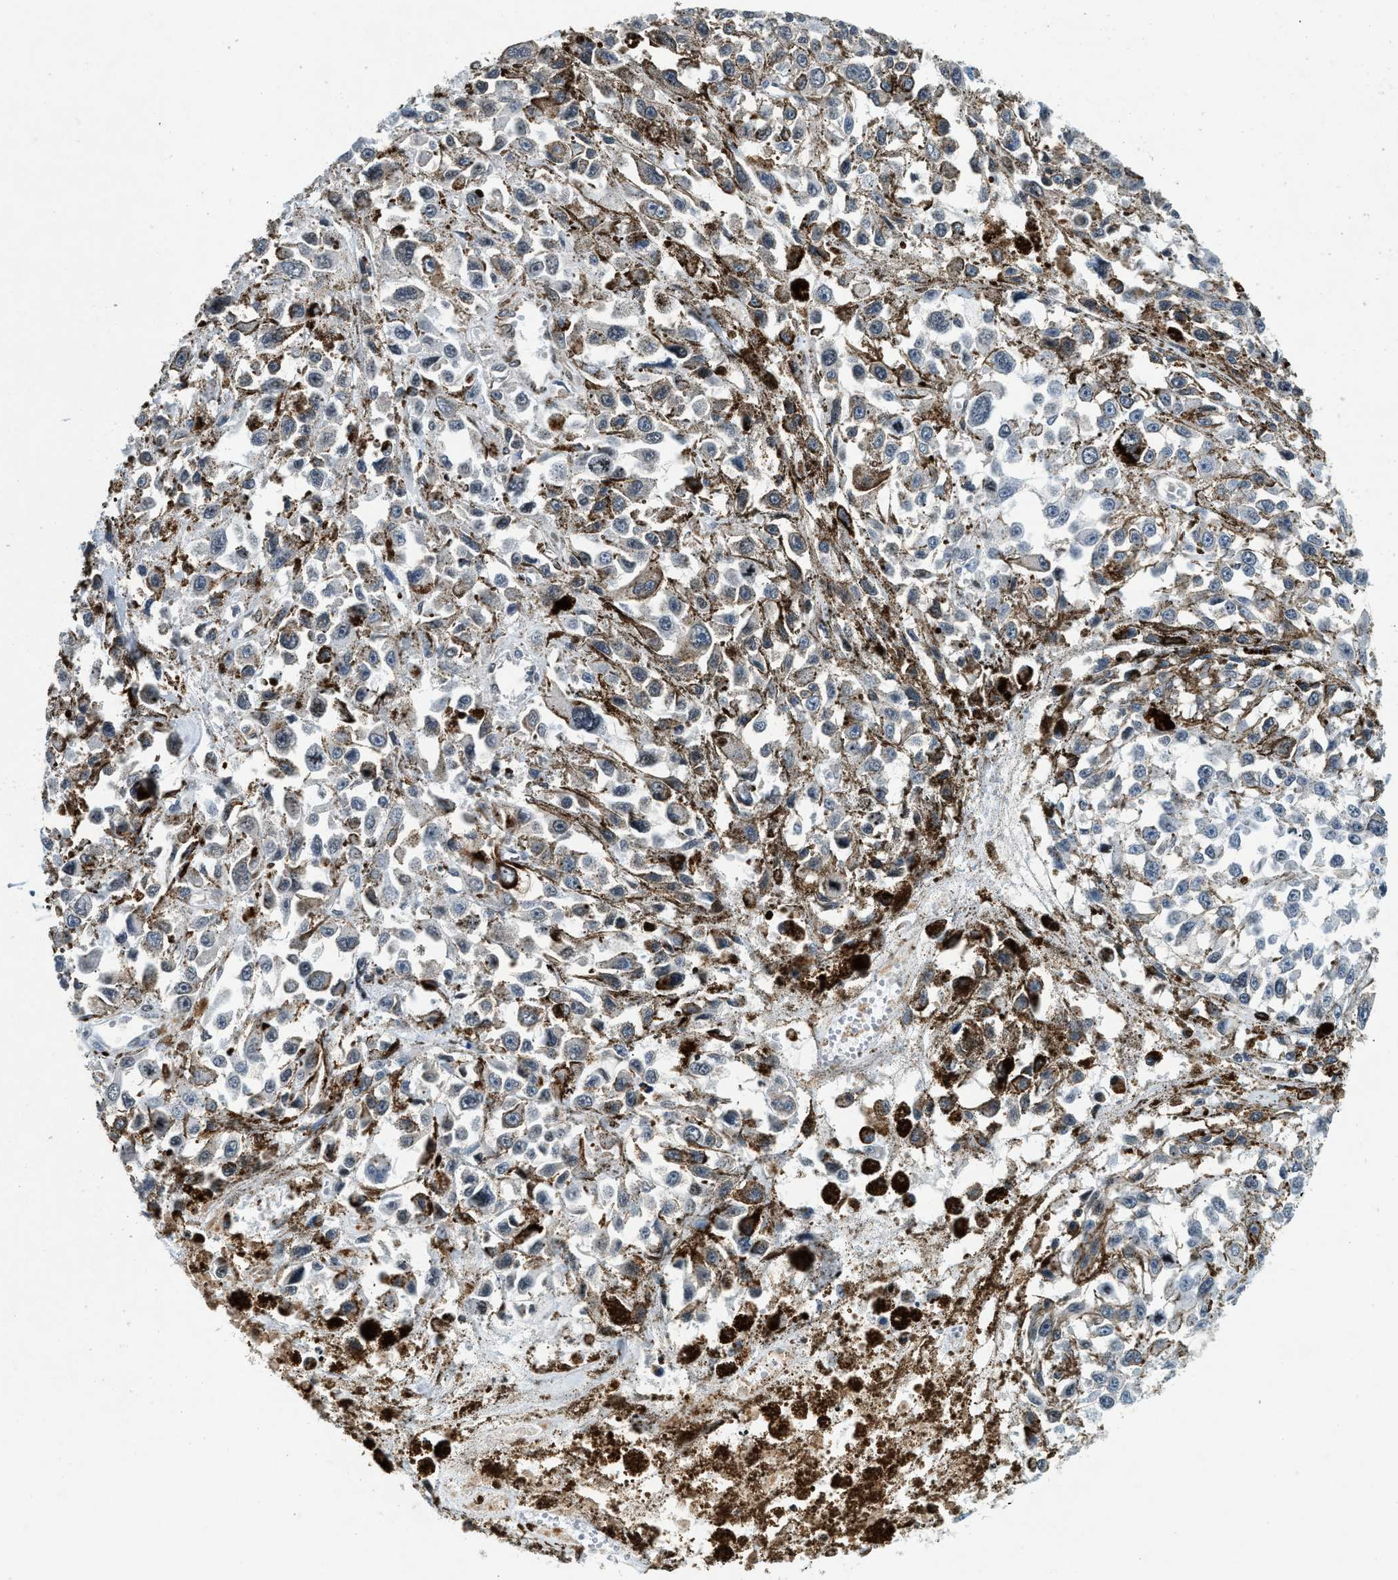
{"staining": {"intensity": "weak", "quantity": "<25%", "location": "cytoplasmic/membranous"}, "tissue": "melanoma", "cell_type": "Tumor cells", "image_type": "cancer", "snomed": [{"axis": "morphology", "description": "Malignant melanoma, Metastatic site"}, {"axis": "topography", "description": "Lymph node"}], "caption": "DAB immunohistochemical staining of melanoma exhibits no significant expression in tumor cells.", "gene": "UVRAG", "patient": {"sex": "male", "age": 59}}